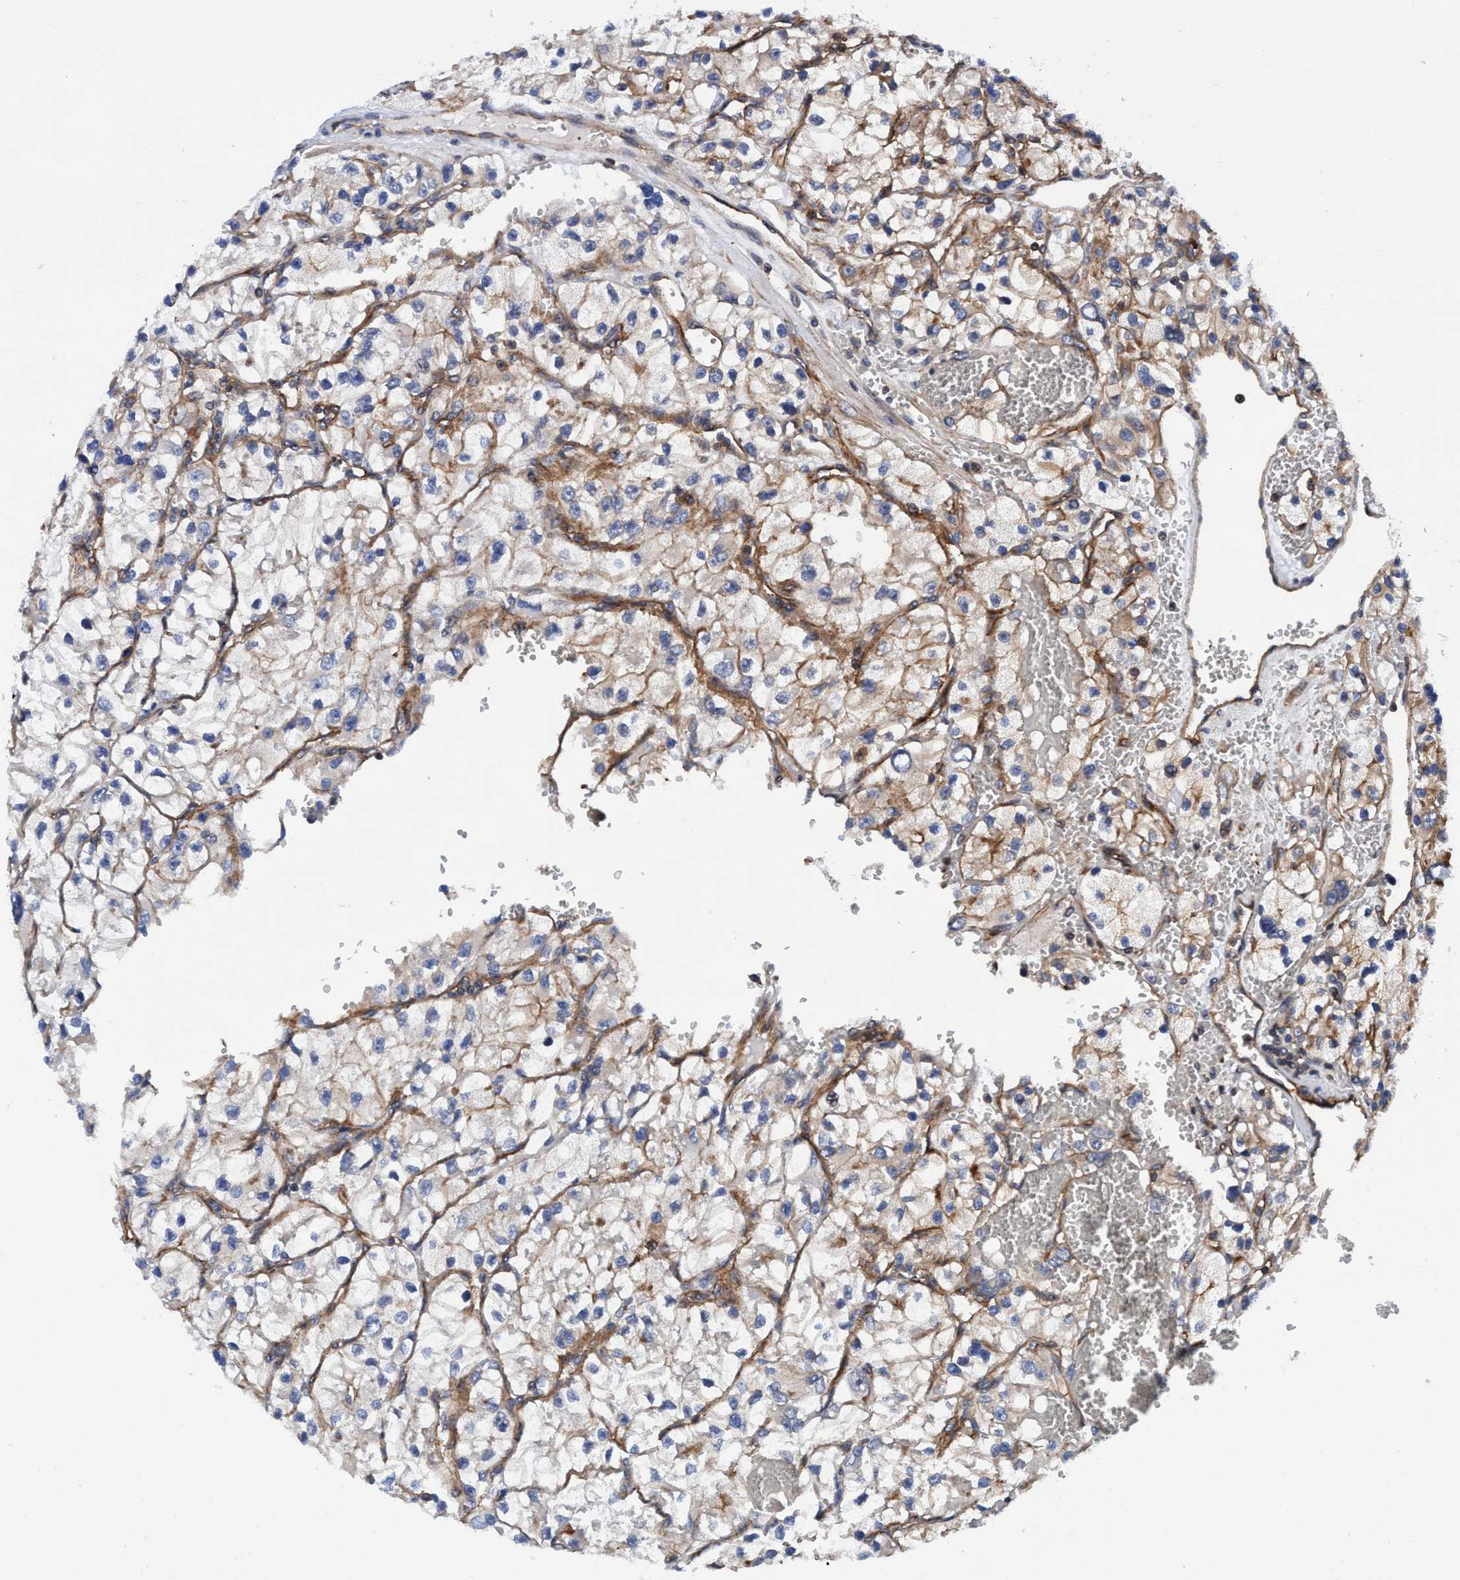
{"staining": {"intensity": "moderate", "quantity": "25%-75%", "location": "cytoplasmic/membranous"}, "tissue": "renal cancer", "cell_type": "Tumor cells", "image_type": "cancer", "snomed": [{"axis": "morphology", "description": "Adenocarcinoma, NOS"}, {"axis": "topography", "description": "Kidney"}], "caption": "A high-resolution micrograph shows immunohistochemistry staining of renal cancer (adenocarcinoma), which reveals moderate cytoplasmic/membranous positivity in approximately 25%-75% of tumor cells. (brown staining indicates protein expression, while blue staining denotes nuclei).", "gene": "MCM3AP", "patient": {"sex": "female", "age": 57}}